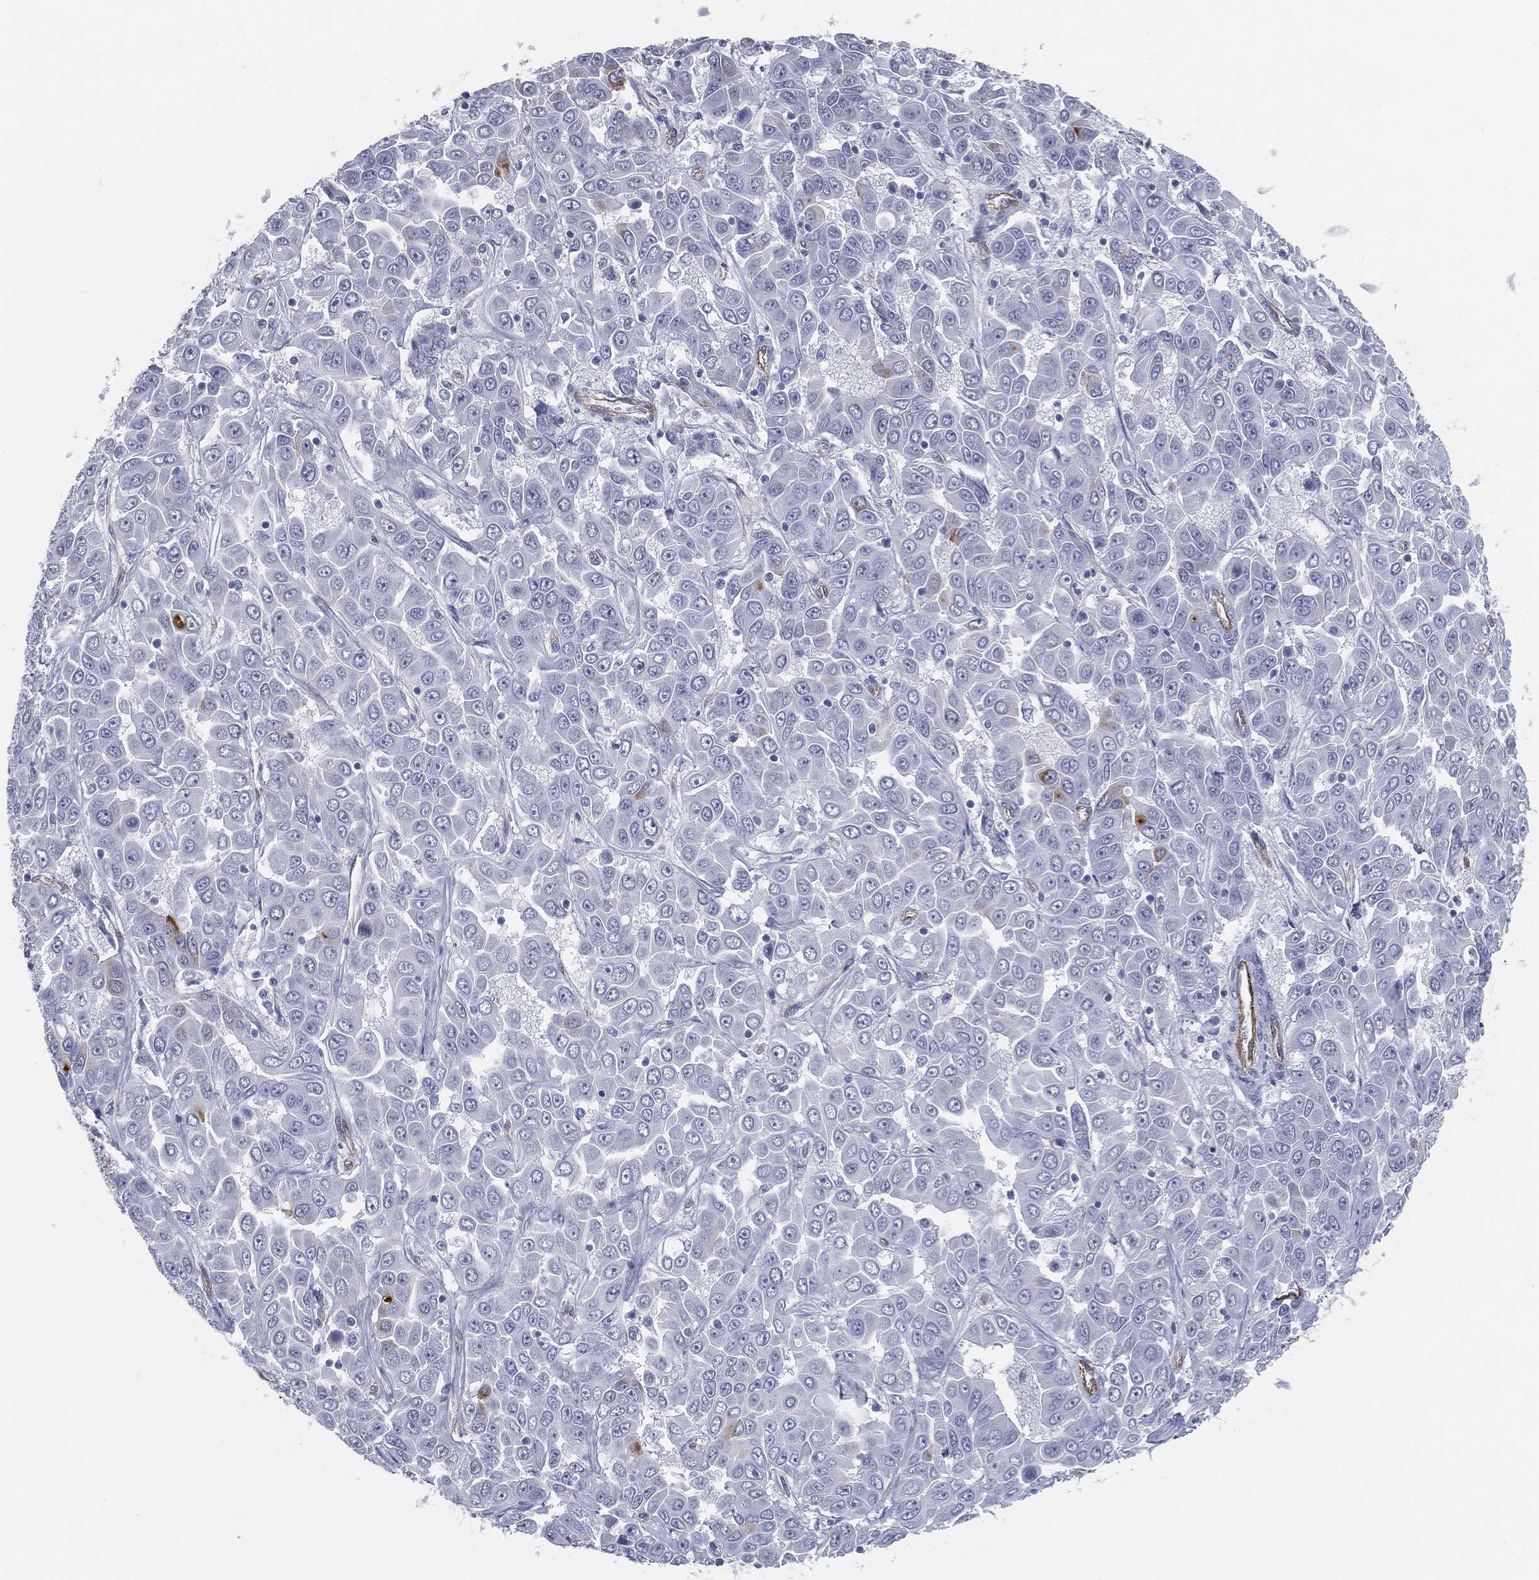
{"staining": {"intensity": "negative", "quantity": "none", "location": "none"}, "tissue": "liver cancer", "cell_type": "Tumor cells", "image_type": "cancer", "snomed": [{"axis": "morphology", "description": "Cholangiocarcinoma"}, {"axis": "topography", "description": "Liver"}], "caption": "Photomicrograph shows no protein positivity in tumor cells of liver cholangiocarcinoma tissue.", "gene": "MUC5AC", "patient": {"sex": "female", "age": 52}}